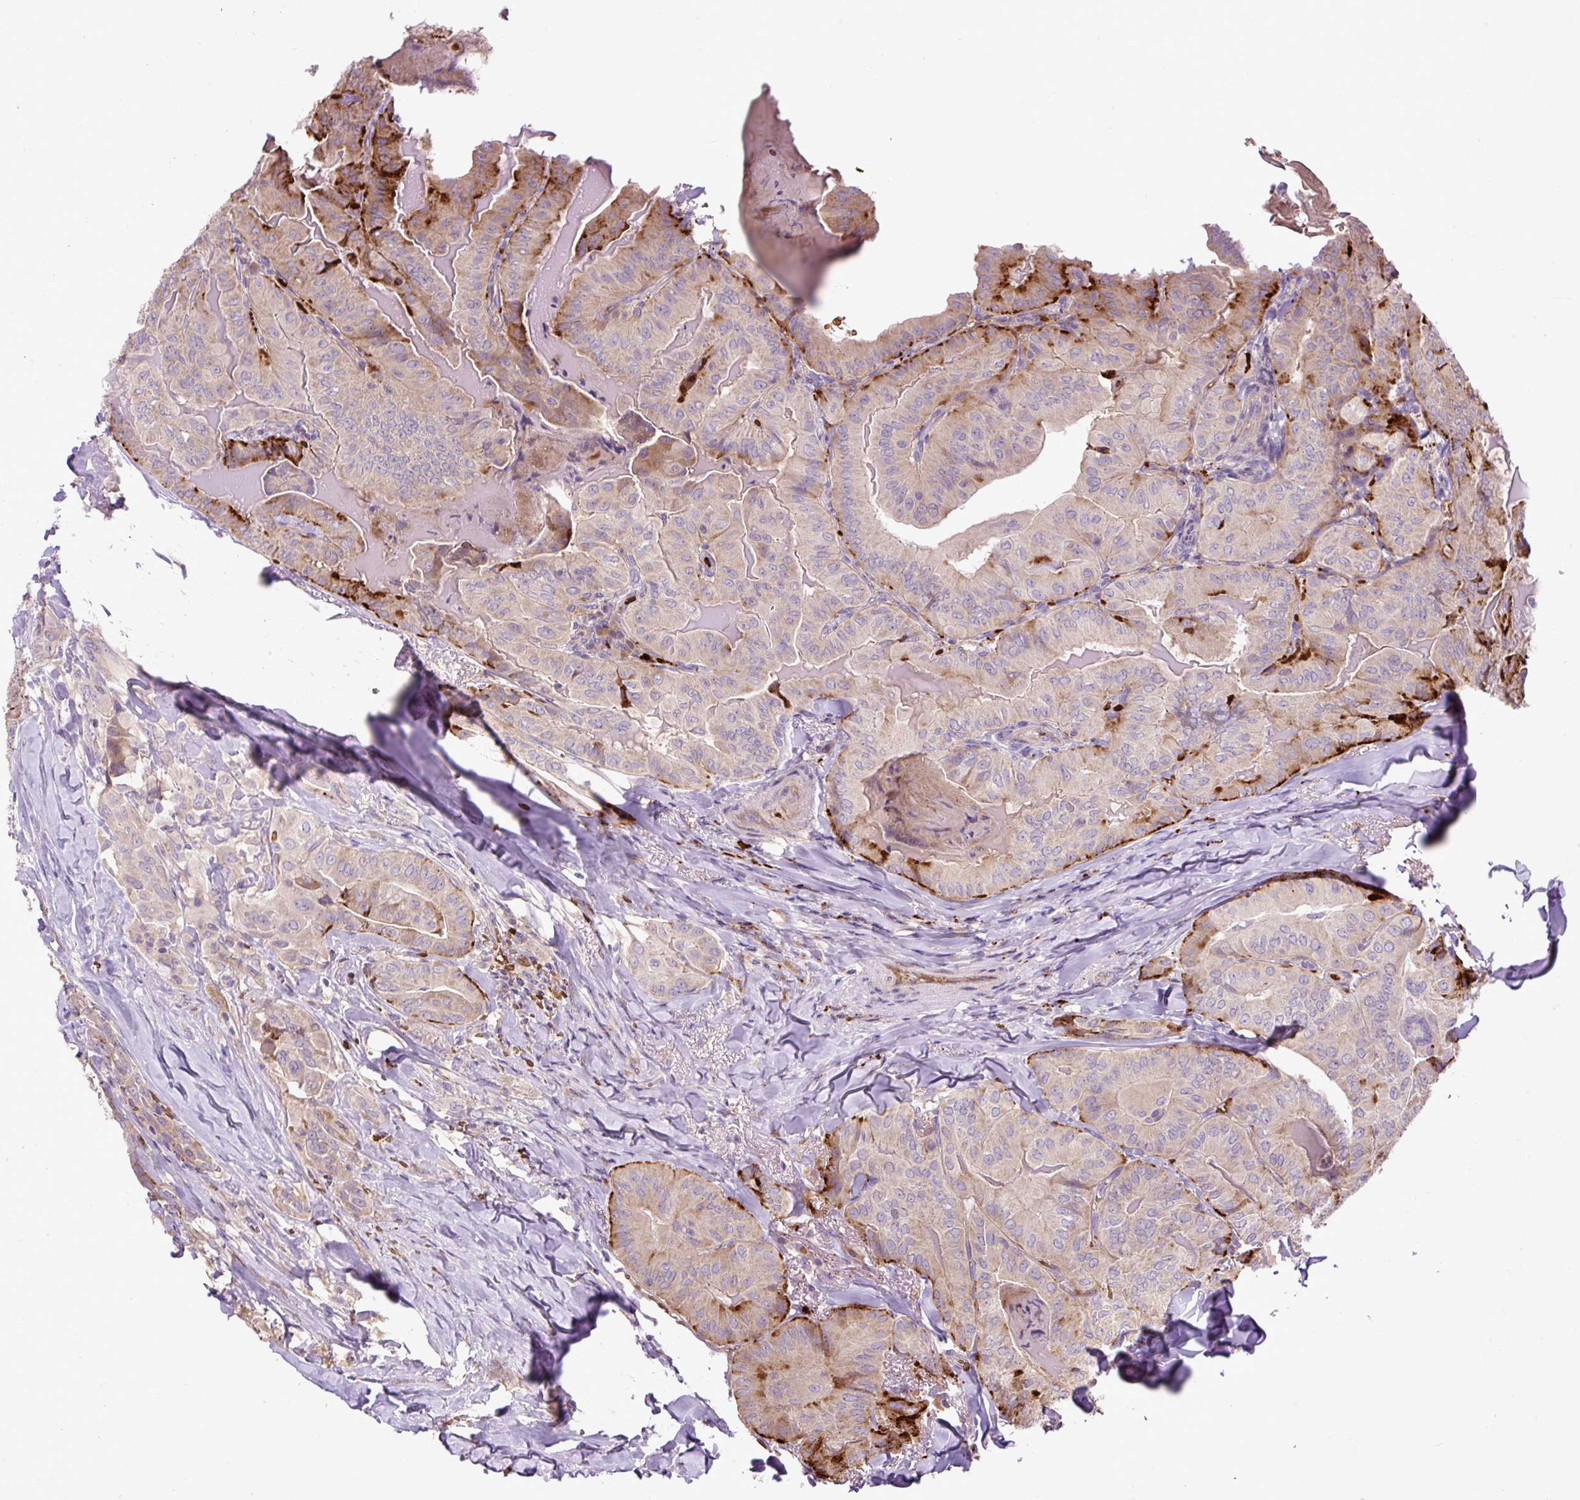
{"staining": {"intensity": "moderate", "quantity": "<25%", "location": "cytoplasmic/membranous"}, "tissue": "thyroid cancer", "cell_type": "Tumor cells", "image_type": "cancer", "snomed": [{"axis": "morphology", "description": "Papillary adenocarcinoma, NOS"}, {"axis": "topography", "description": "Thyroid gland"}], "caption": "Human thyroid cancer stained with a protein marker demonstrates moderate staining in tumor cells.", "gene": "CXCL13", "patient": {"sex": "female", "age": 68}}